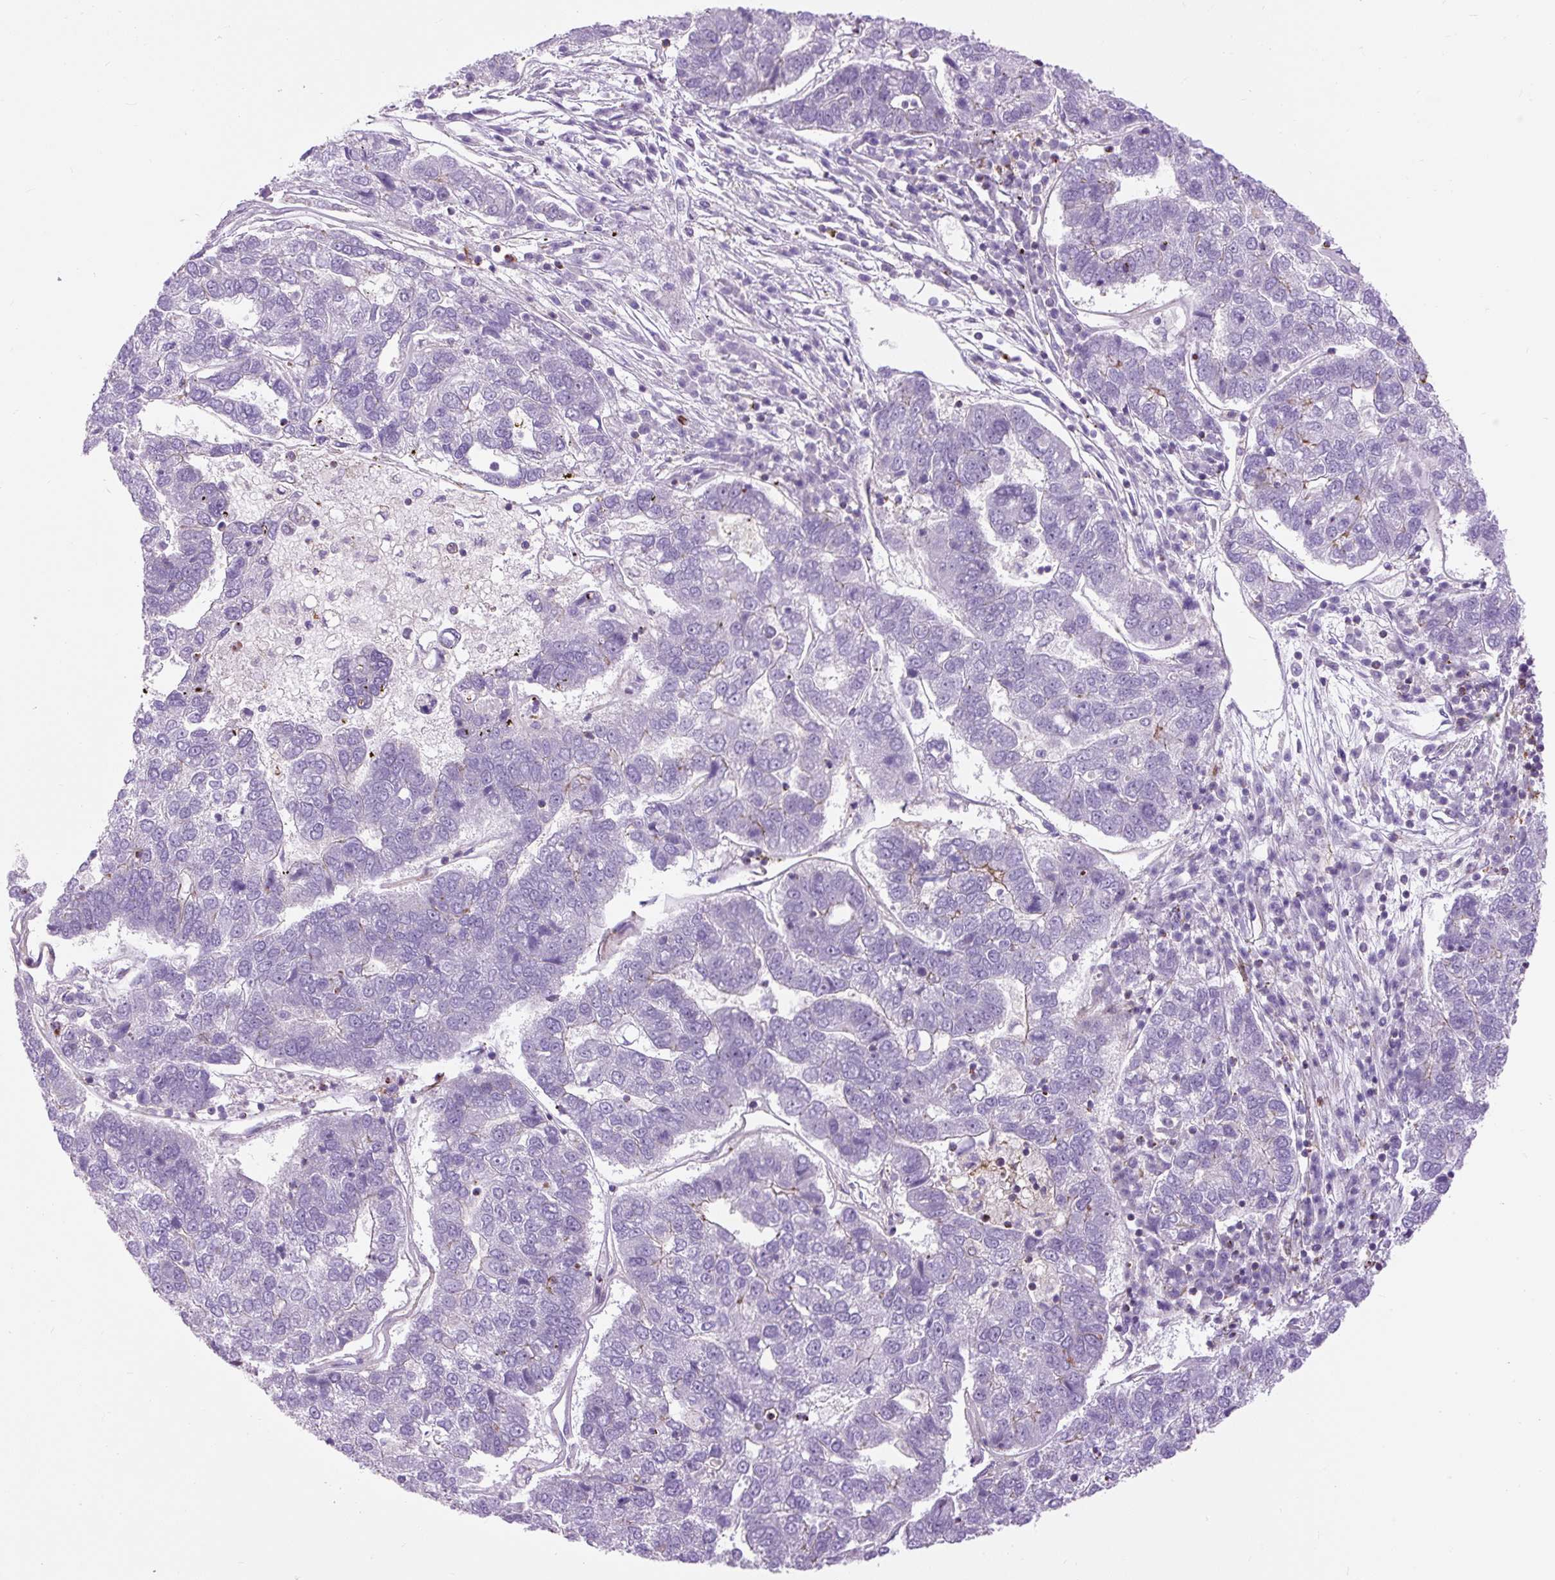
{"staining": {"intensity": "negative", "quantity": "none", "location": "none"}, "tissue": "pancreatic cancer", "cell_type": "Tumor cells", "image_type": "cancer", "snomed": [{"axis": "morphology", "description": "Adenocarcinoma, NOS"}, {"axis": "topography", "description": "Pancreas"}], "caption": "DAB (3,3'-diaminobenzidine) immunohistochemical staining of pancreatic adenocarcinoma exhibits no significant positivity in tumor cells.", "gene": "ZNF197", "patient": {"sex": "female", "age": 61}}